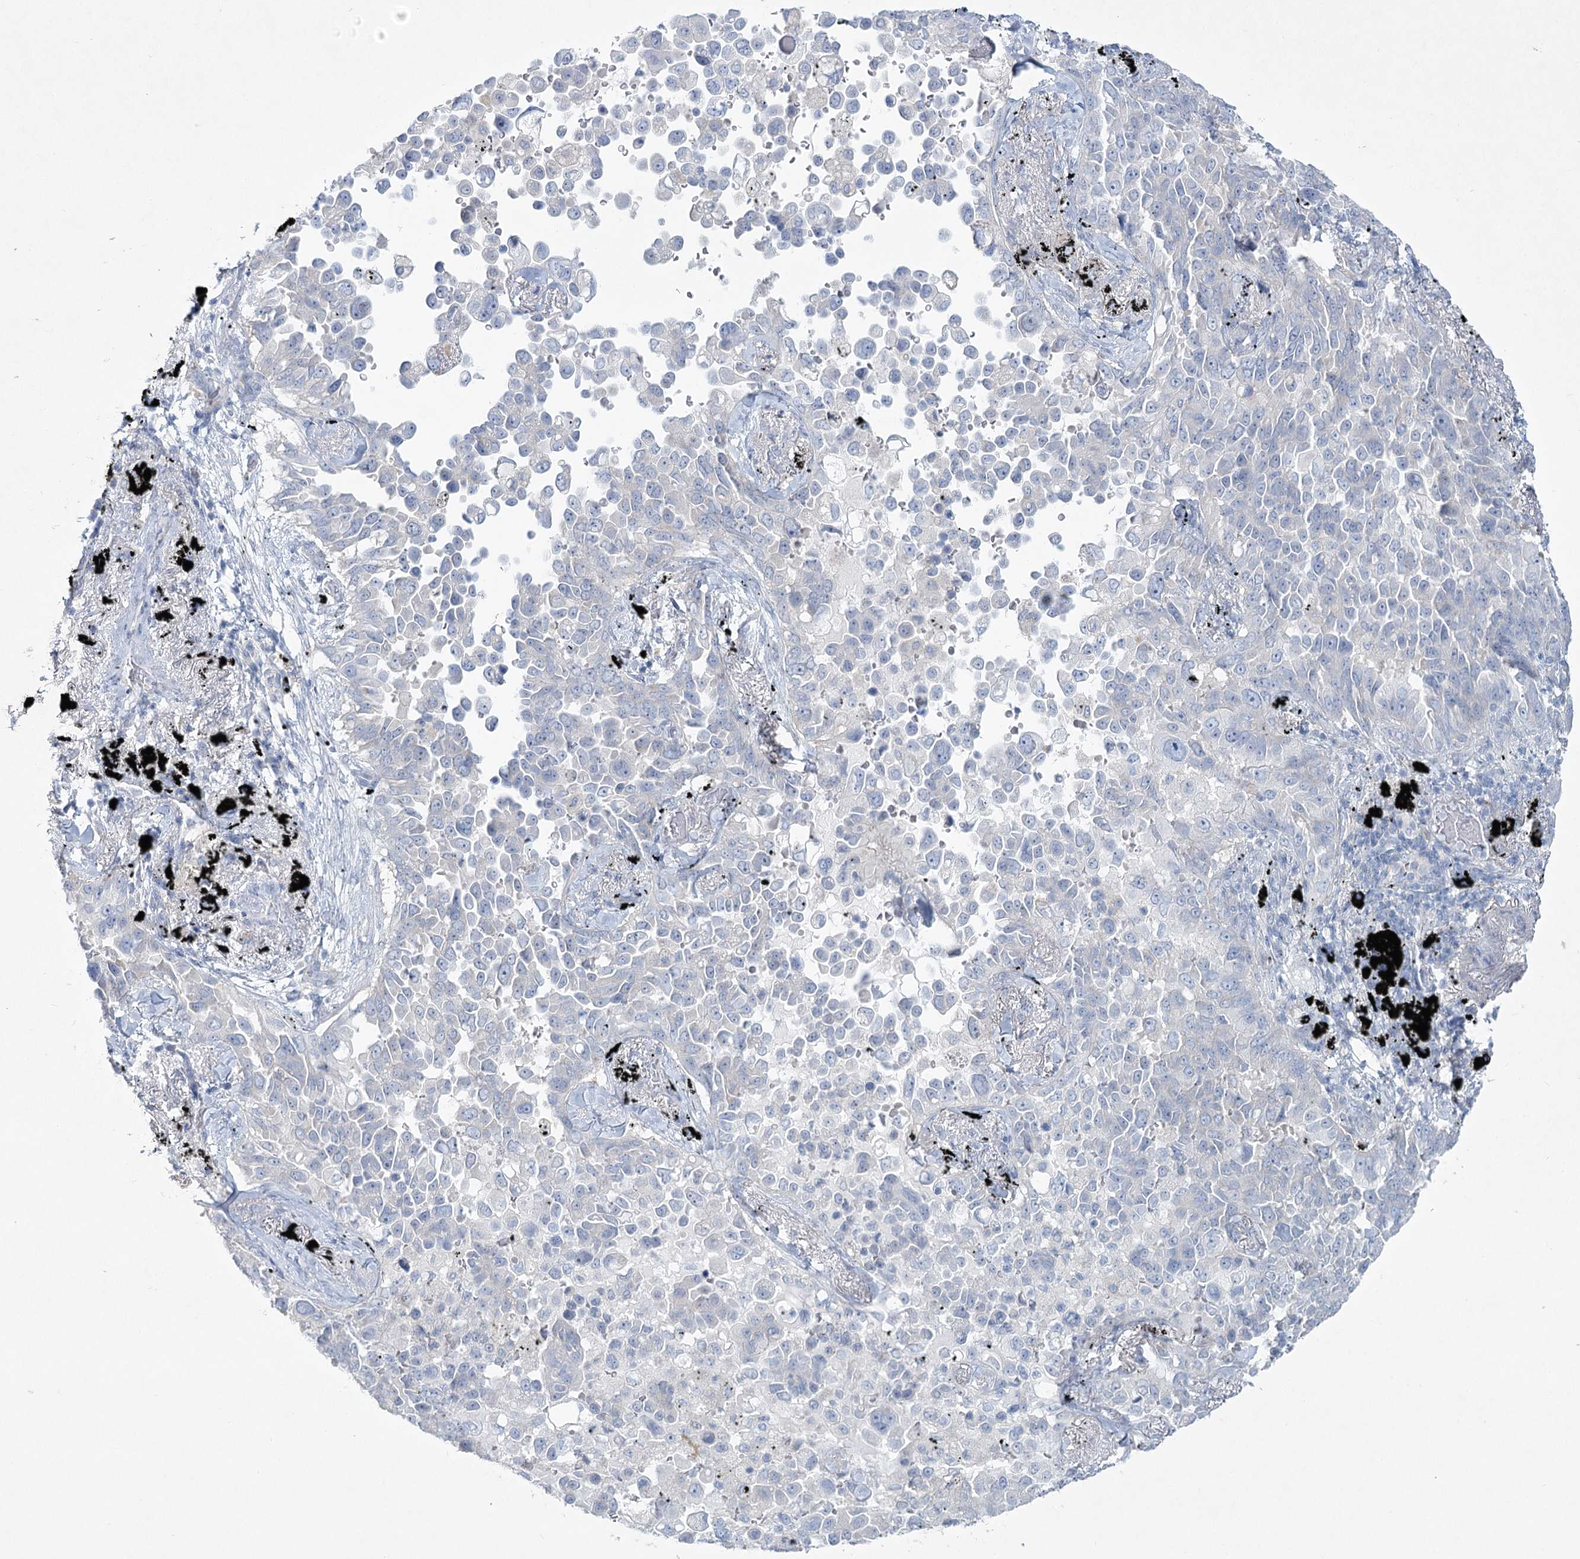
{"staining": {"intensity": "negative", "quantity": "none", "location": "none"}, "tissue": "lung cancer", "cell_type": "Tumor cells", "image_type": "cancer", "snomed": [{"axis": "morphology", "description": "Adenocarcinoma, NOS"}, {"axis": "topography", "description": "Lung"}], "caption": "An image of lung cancer (adenocarcinoma) stained for a protein demonstrates no brown staining in tumor cells.", "gene": "AAMDC", "patient": {"sex": "female", "age": 67}}